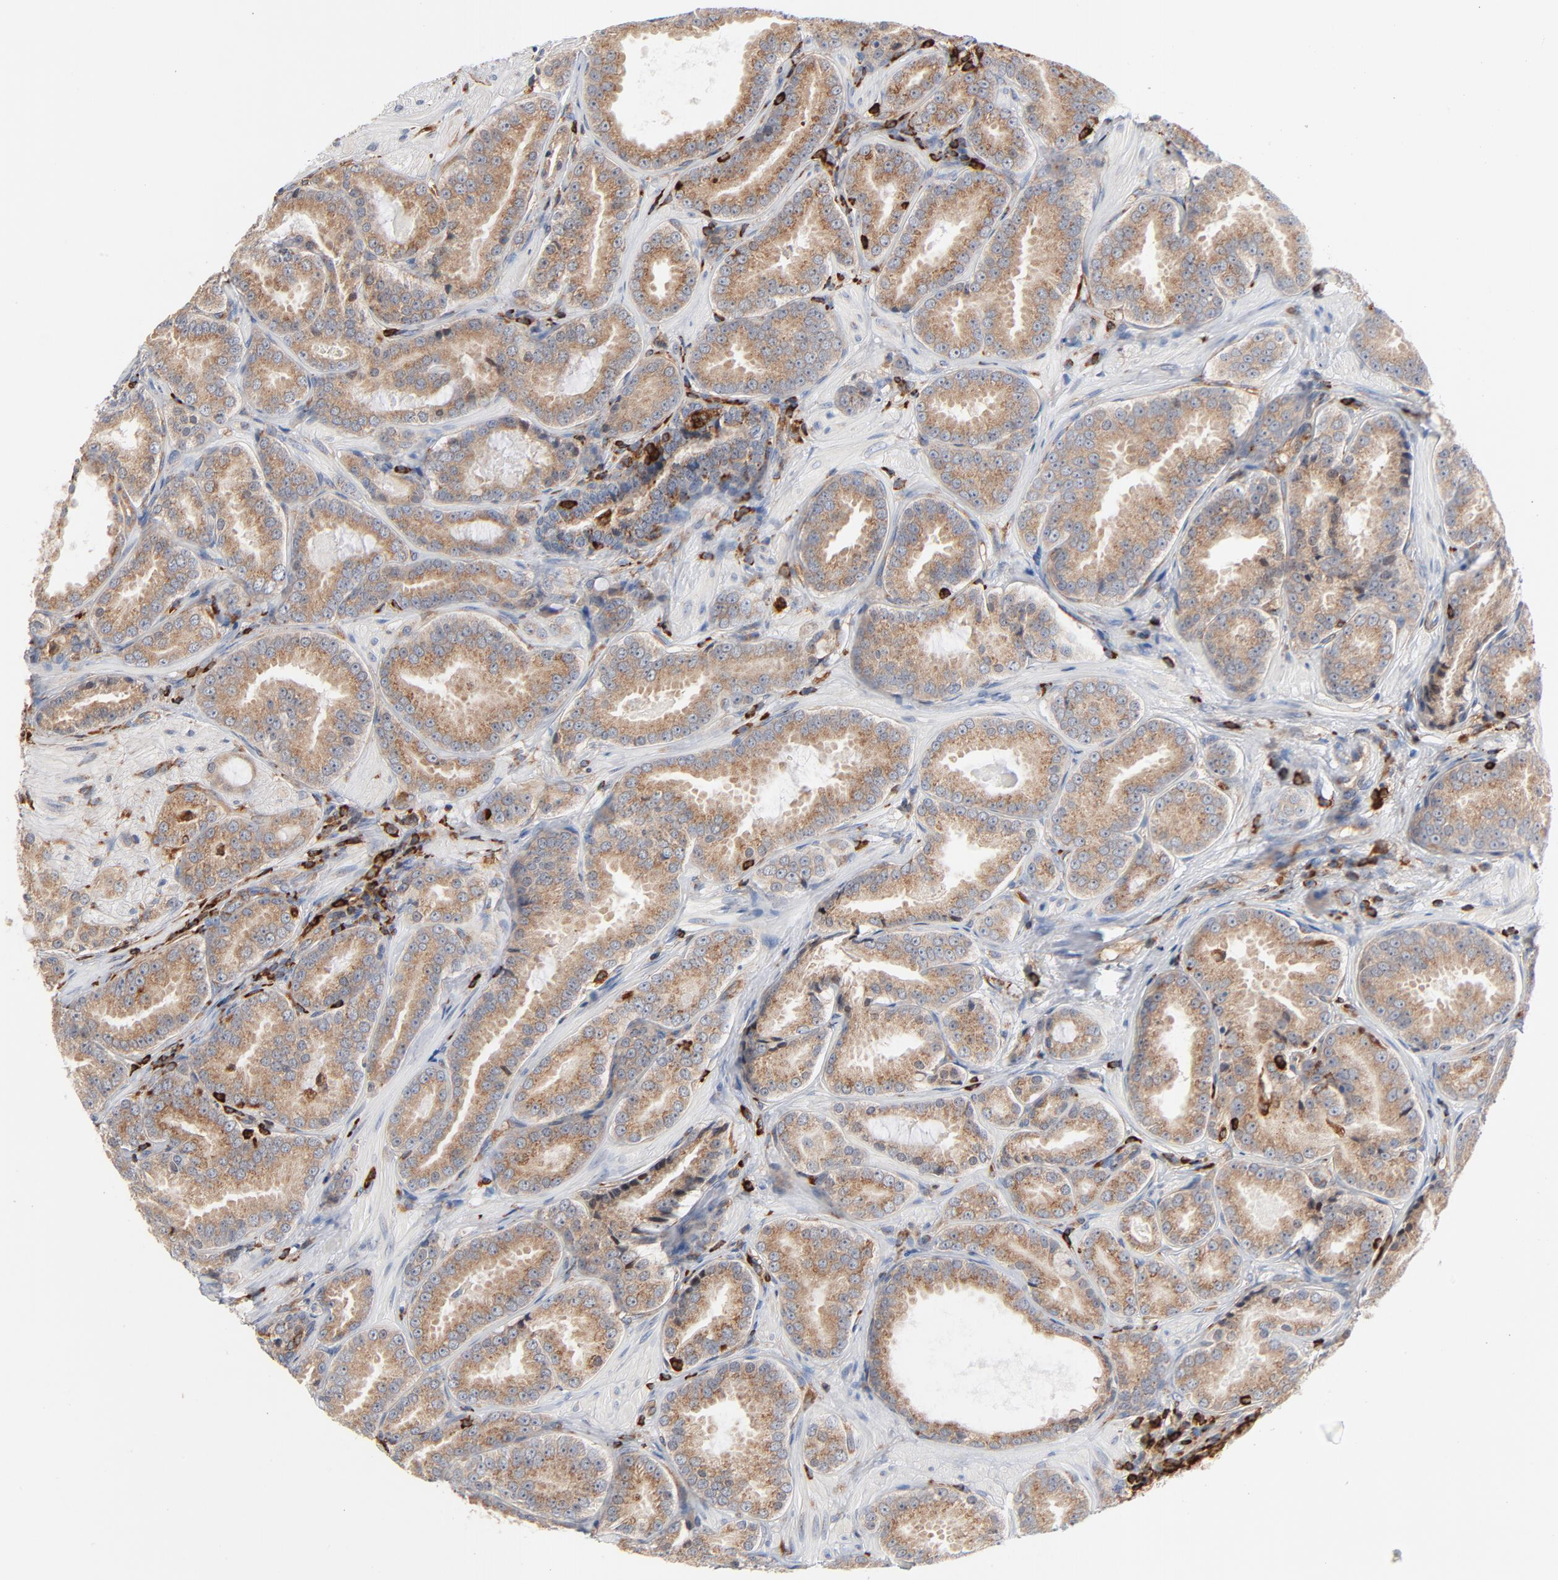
{"staining": {"intensity": "moderate", "quantity": ">75%", "location": "cytoplasmic/membranous"}, "tissue": "prostate cancer", "cell_type": "Tumor cells", "image_type": "cancer", "snomed": [{"axis": "morphology", "description": "Adenocarcinoma, Low grade"}, {"axis": "topography", "description": "Prostate"}], "caption": "This histopathology image displays IHC staining of human low-grade adenocarcinoma (prostate), with medium moderate cytoplasmic/membranous expression in approximately >75% of tumor cells.", "gene": "SH3KBP1", "patient": {"sex": "male", "age": 59}}